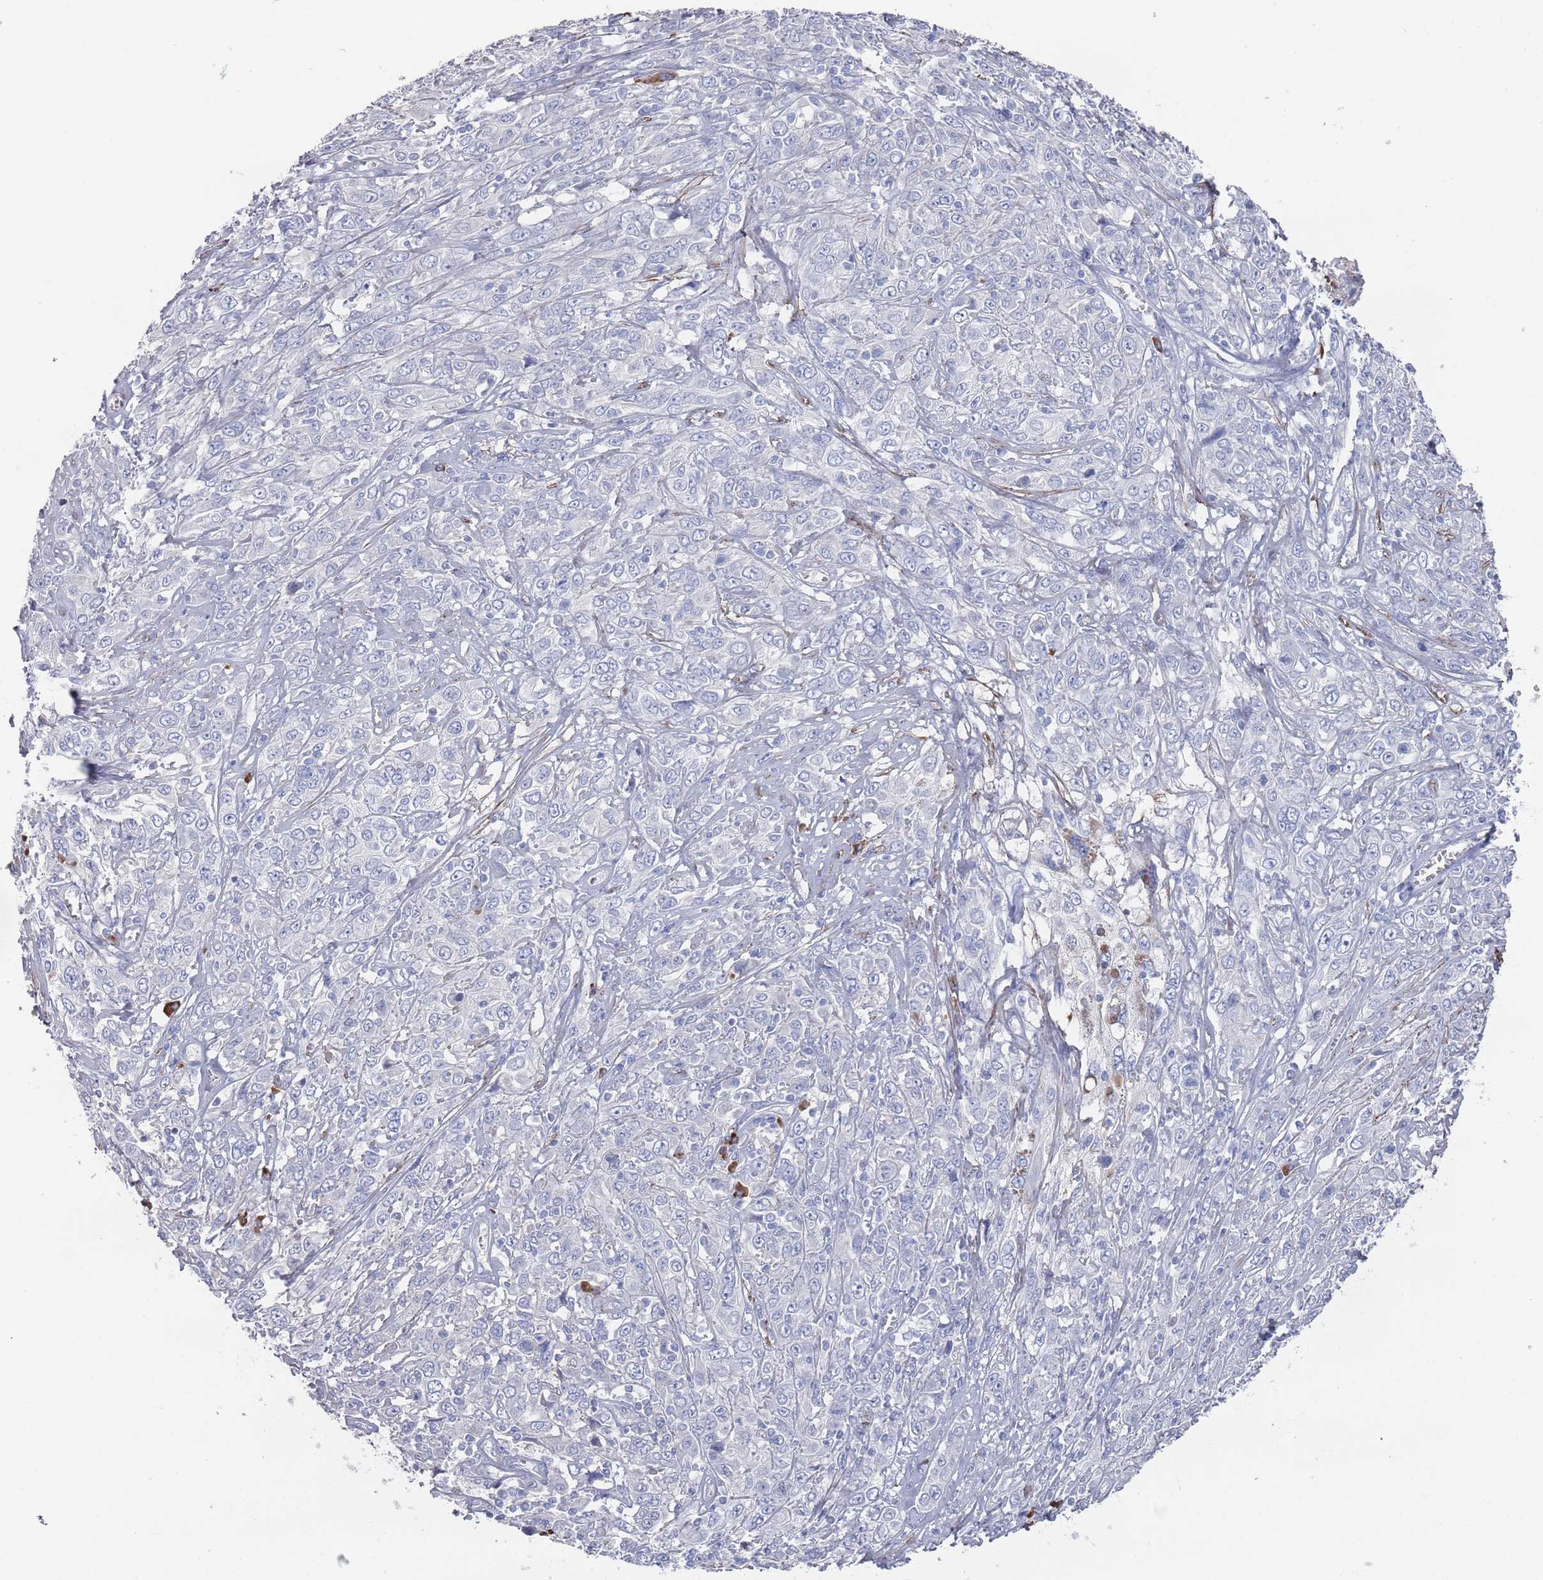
{"staining": {"intensity": "negative", "quantity": "none", "location": "none"}, "tissue": "cervical cancer", "cell_type": "Tumor cells", "image_type": "cancer", "snomed": [{"axis": "morphology", "description": "Squamous cell carcinoma, NOS"}, {"axis": "topography", "description": "Cervix"}], "caption": "Immunohistochemistry photomicrograph of neoplastic tissue: human cervical squamous cell carcinoma stained with DAB exhibits no significant protein positivity in tumor cells.", "gene": "TMCO3", "patient": {"sex": "female", "age": 46}}